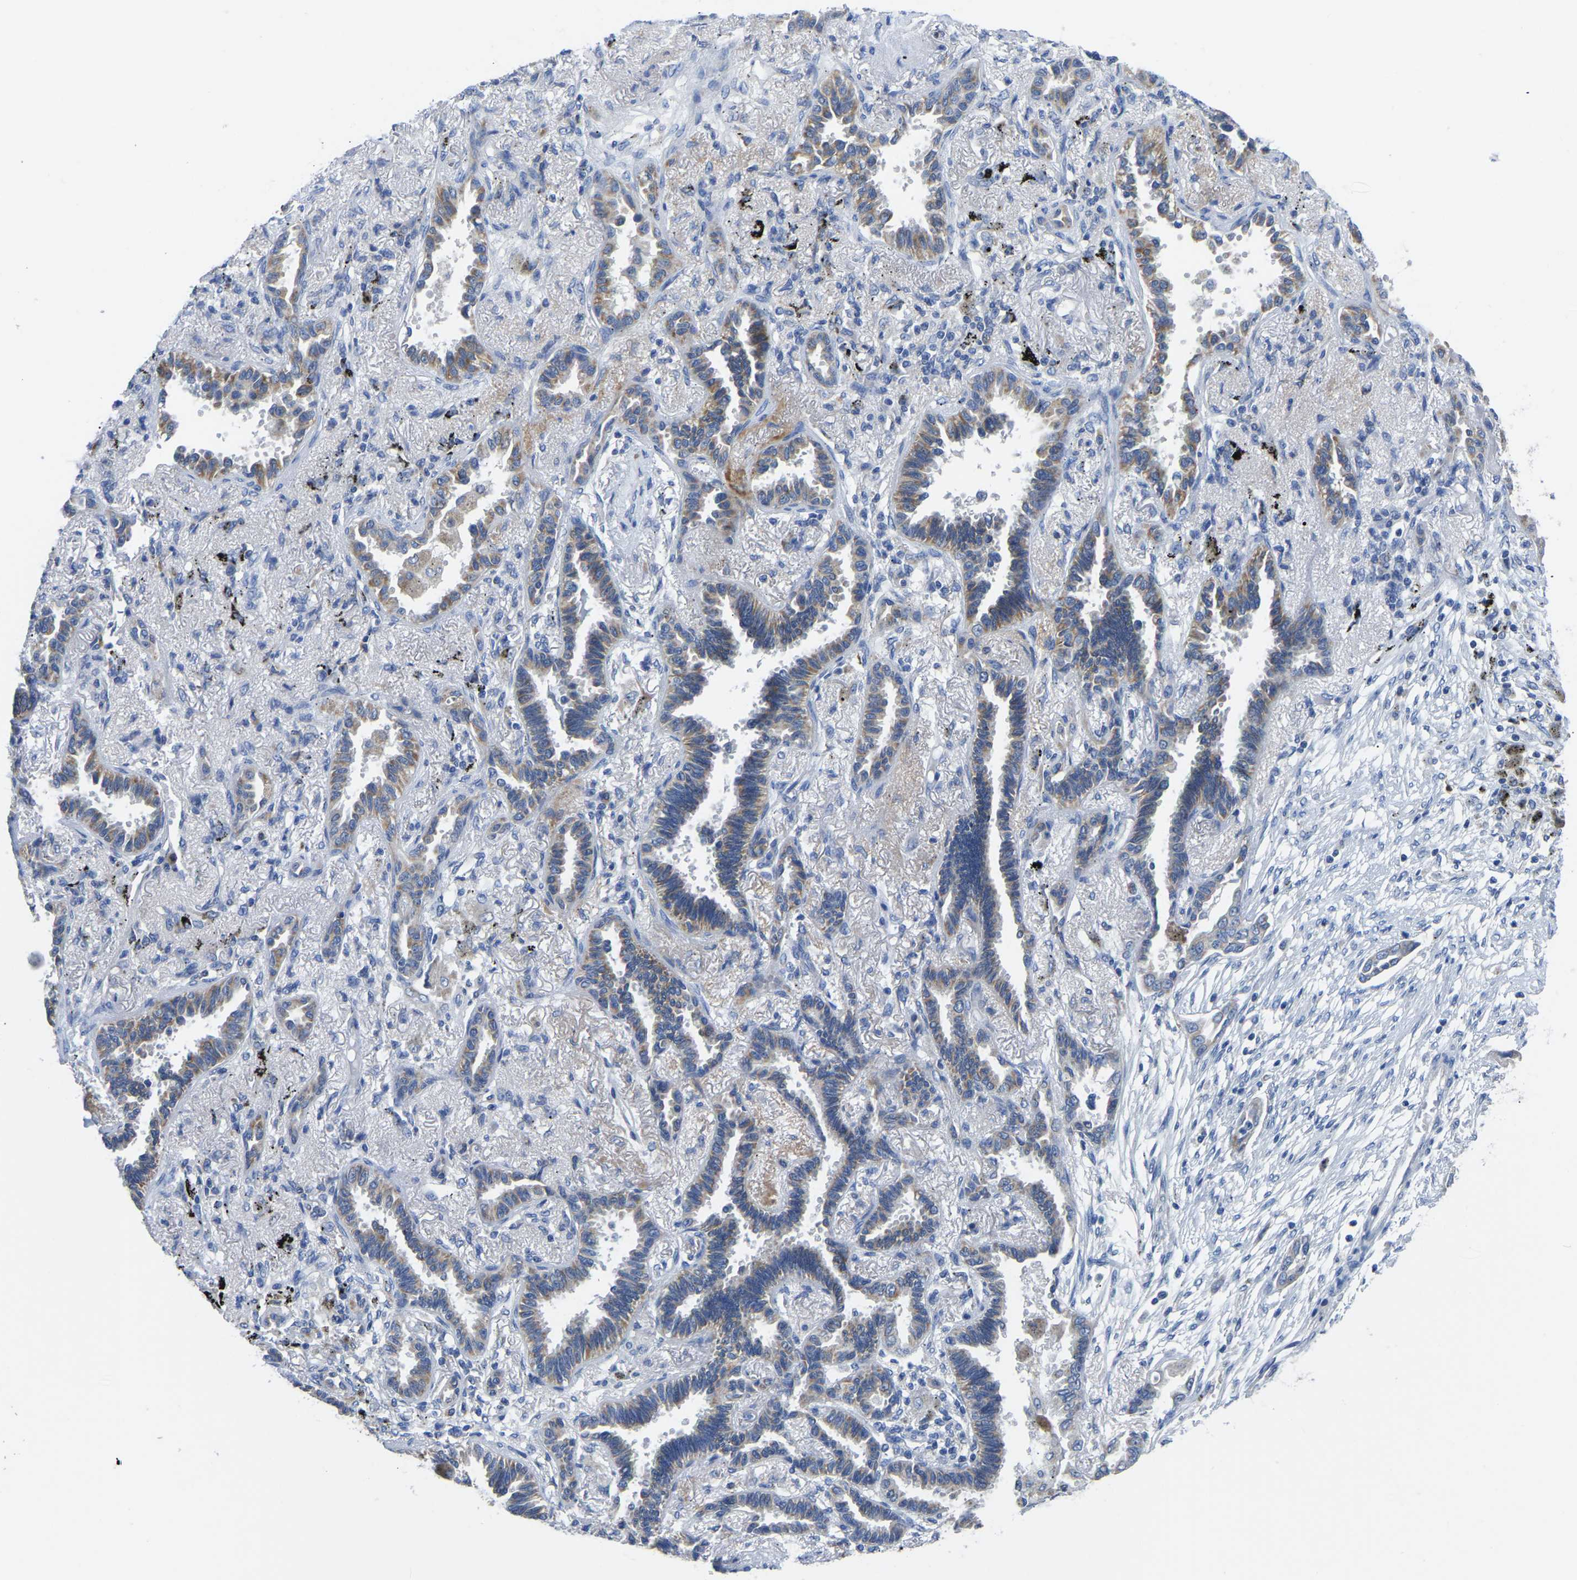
{"staining": {"intensity": "weak", "quantity": "25%-75%", "location": "cytoplasmic/membranous"}, "tissue": "lung cancer", "cell_type": "Tumor cells", "image_type": "cancer", "snomed": [{"axis": "morphology", "description": "Adenocarcinoma, NOS"}, {"axis": "topography", "description": "Lung"}], "caption": "Tumor cells reveal weak cytoplasmic/membranous staining in about 25%-75% of cells in lung cancer.", "gene": "ETFA", "patient": {"sex": "male", "age": 59}}